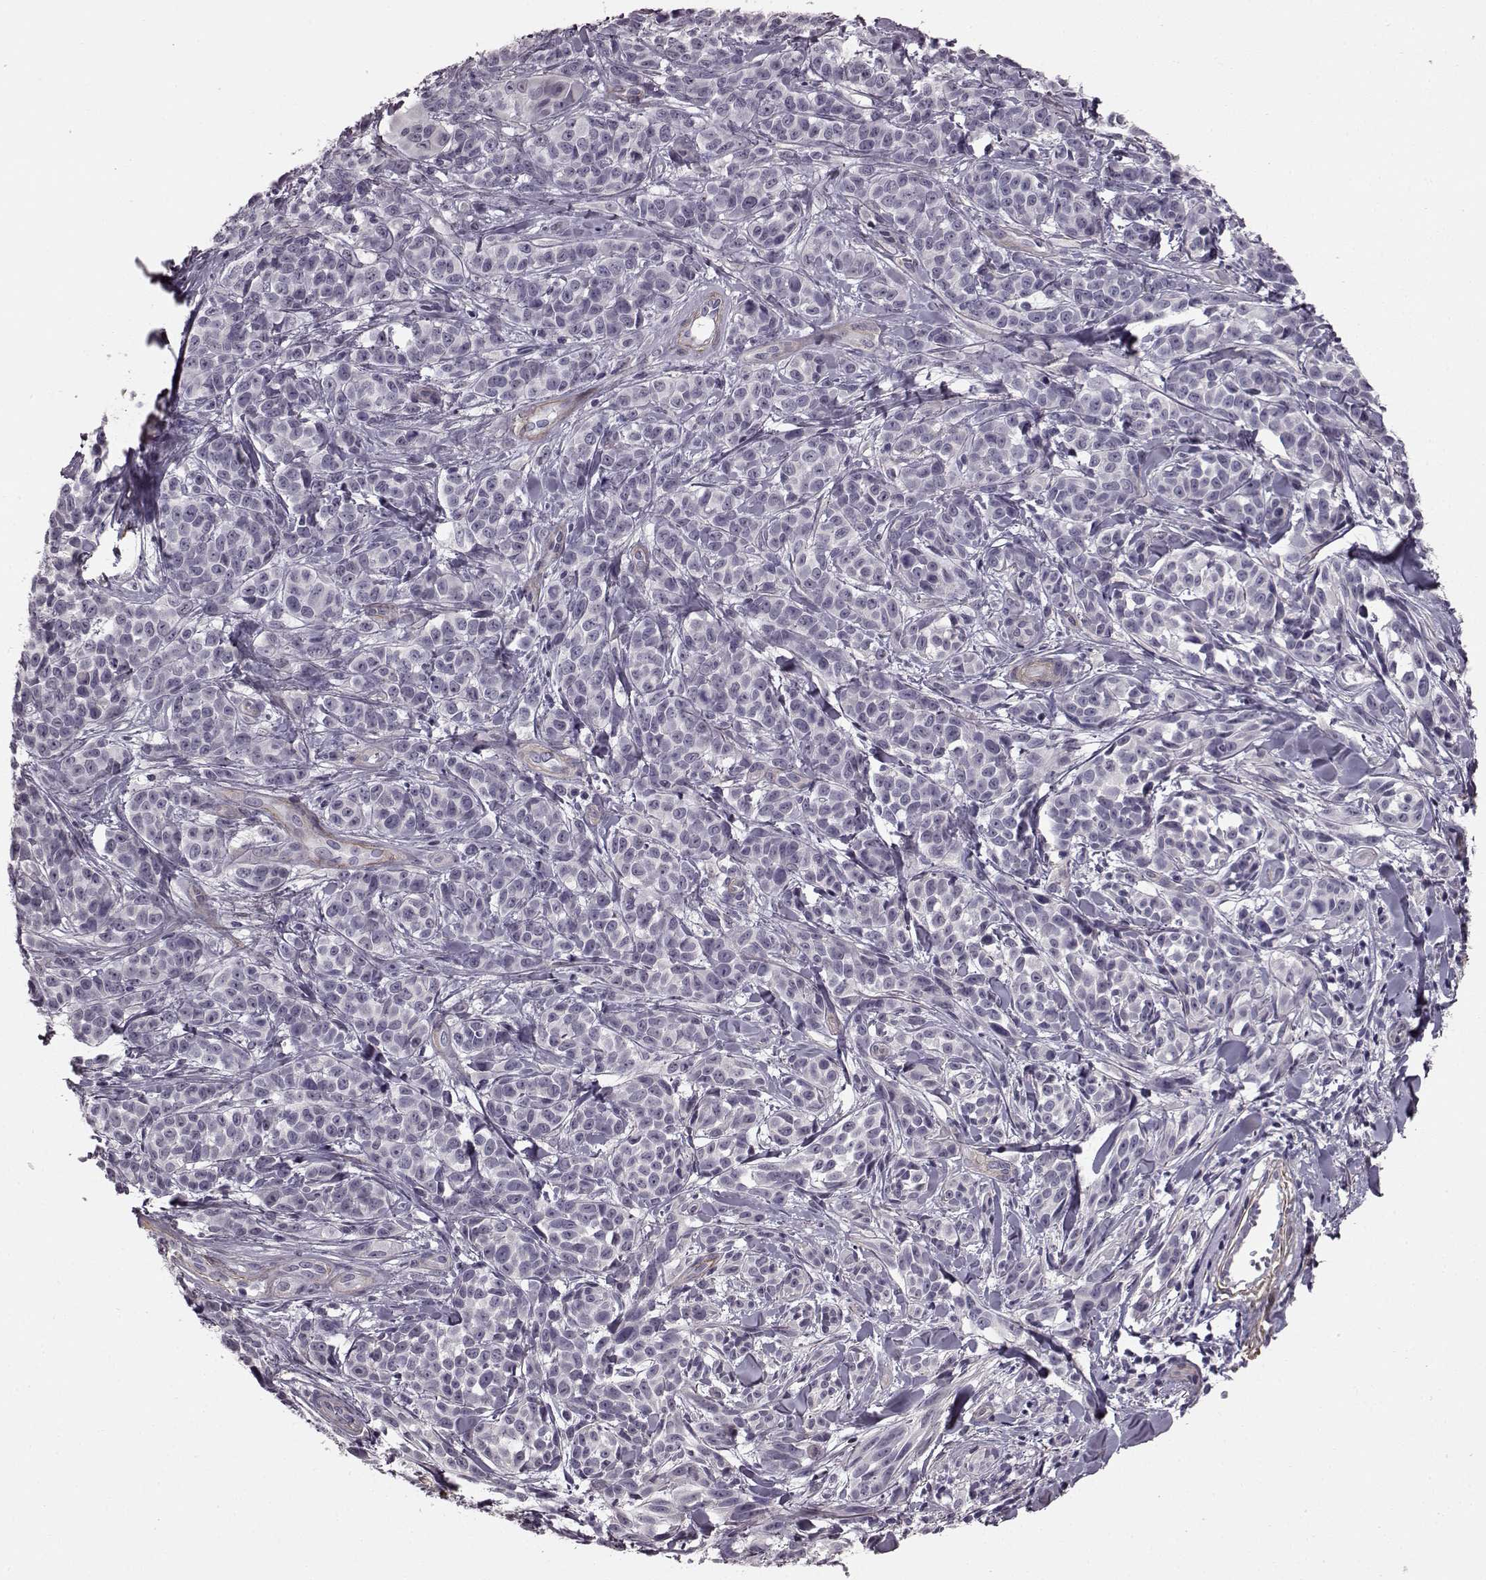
{"staining": {"intensity": "negative", "quantity": "none", "location": "none"}, "tissue": "melanoma", "cell_type": "Tumor cells", "image_type": "cancer", "snomed": [{"axis": "morphology", "description": "Malignant melanoma, NOS"}, {"axis": "topography", "description": "Skin"}], "caption": "Malignant melanoma was stained to show a protein in brown. There is no significant positivity in tumor cells.", "gene": "SLCO3A1", "patient": {"sex": "female", "age": 88}}